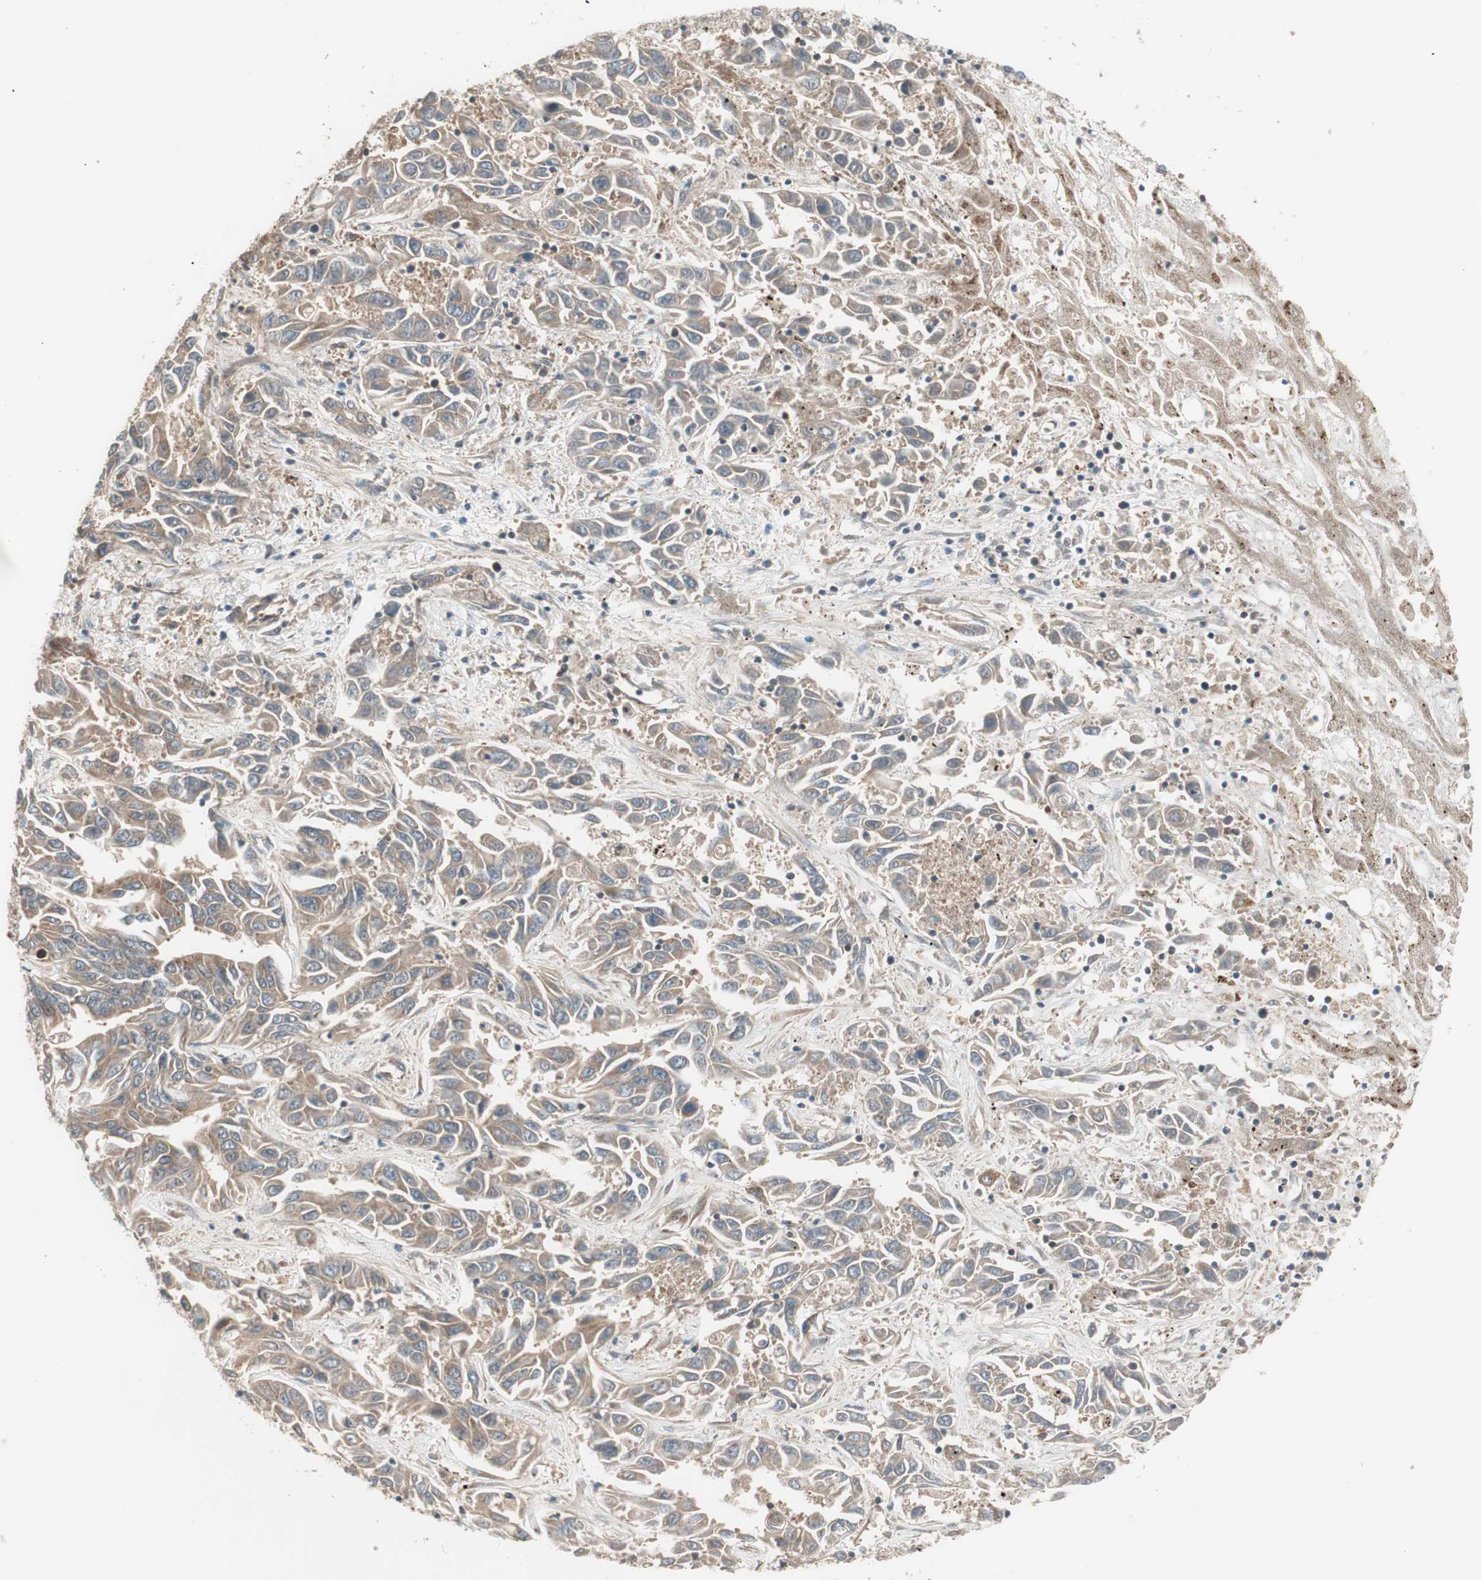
{"staining": {"intensity": "moderate", "quantity": ">75%", "location": "cytoplasmic/membranous"}, "tissue": "liver cancer", "cell_type": "Tumor cells", "image_type": "cancer", "snomed": [{"axis": "morphology", "description": "Cholangiocarcinoma"}, {"axis": "topography", "description": "Liver"}], "caption": "Liver cholangiocarcinoma stained with IHC demonstrates moderate cytoplasmic/membranous staining in approximately >75% of tumor cells. The staining was performed using DAB, with brown indicating positive protein expression. Nuclei are stained blue with hematoxylin.", "gene": "PRKG2", "patient": {"sex": "female", "age": 52}}